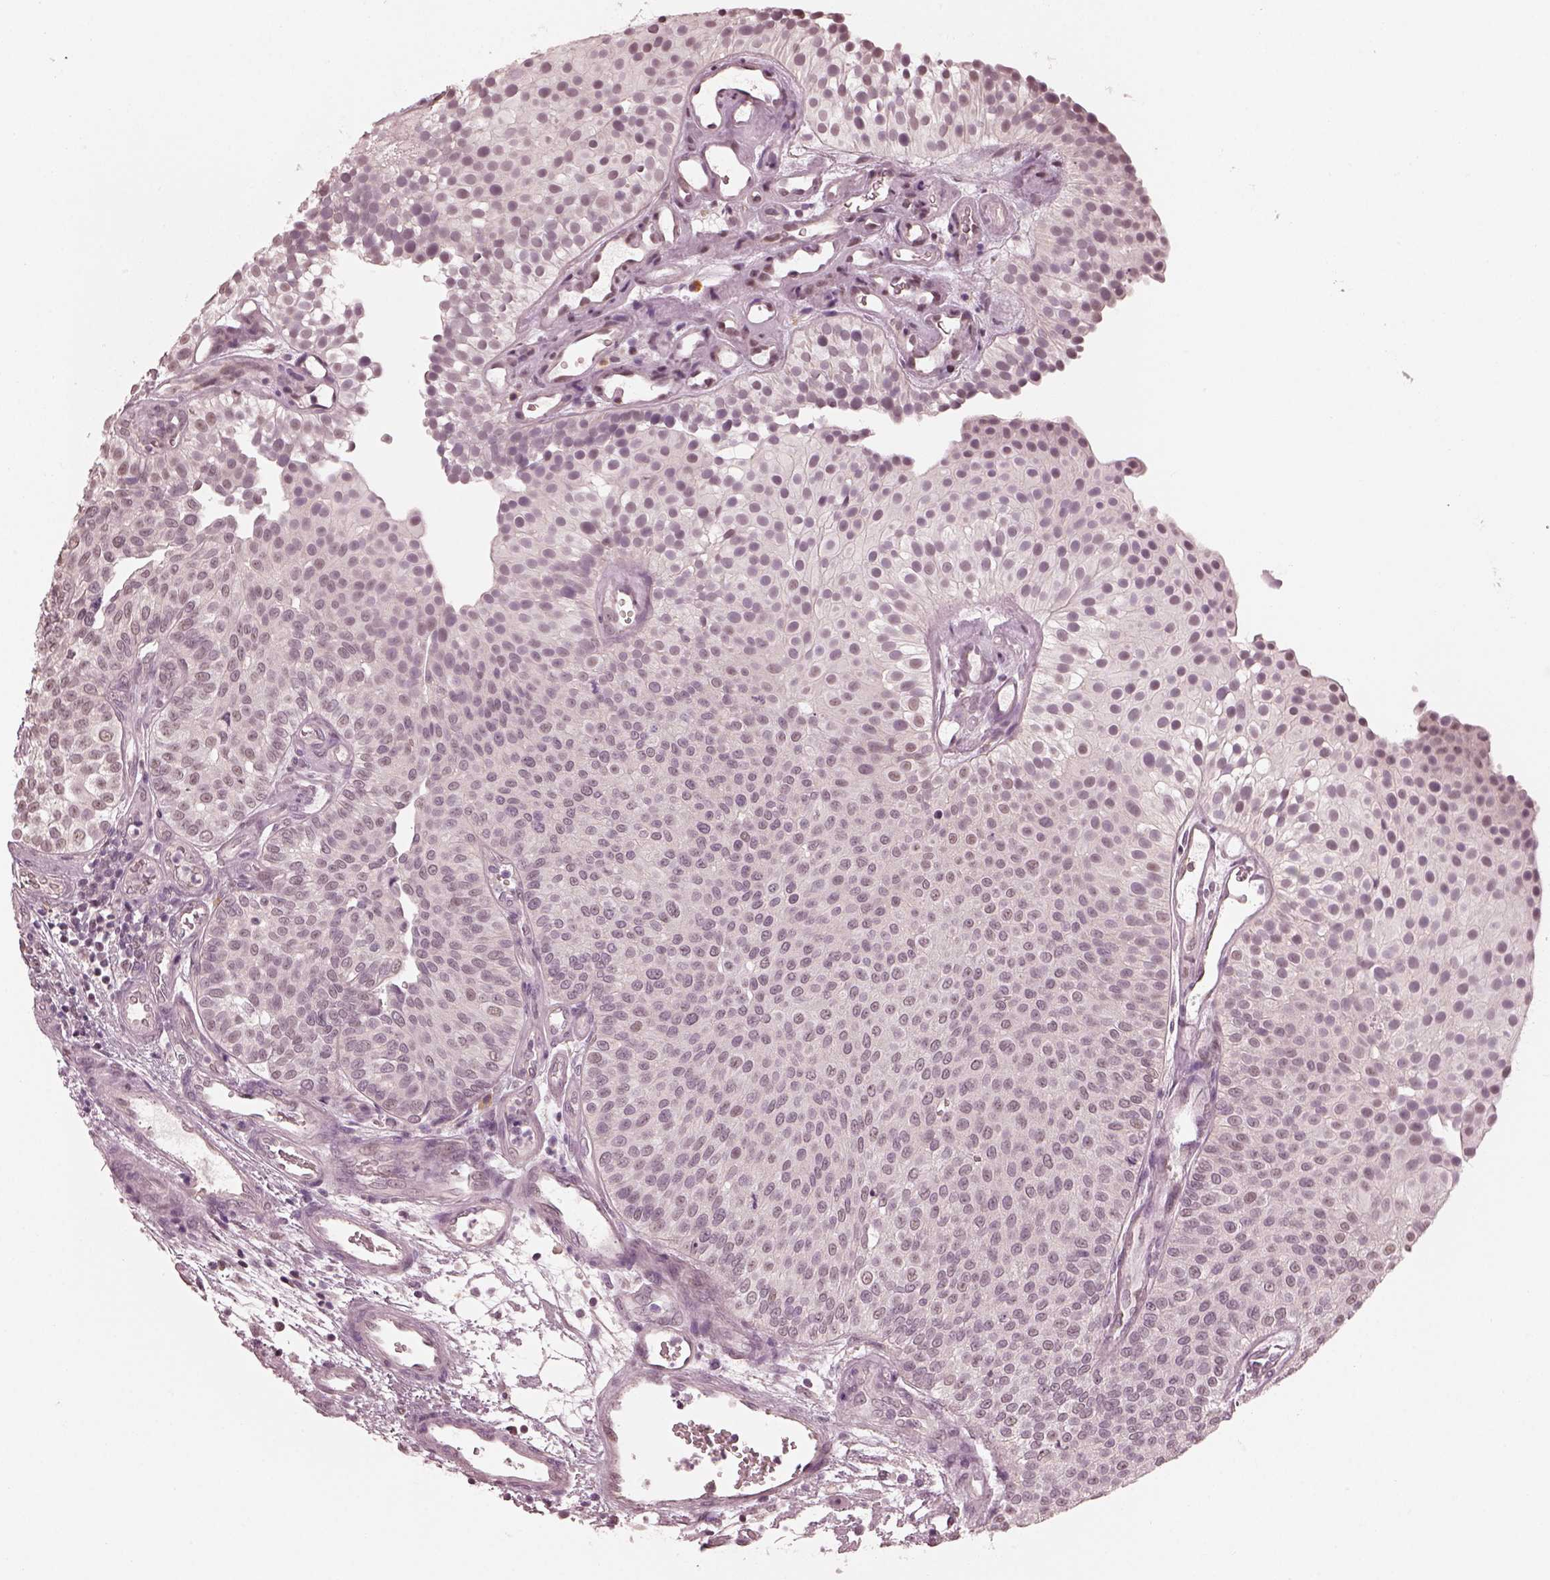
{"staining": {"intensity": "negative", "quantity": "none", "location": "none"}, "tissue": "urothelial cancer", "cell_type": "Tumor cells", "image_type": "cancer", "snomed": [{"axis": "morphology", "description": "Urothelial carcinoma, Low grade"}, {"axis": "topography", "description": "Urinary bladder"}], "caption": "There is no significant positivity in tumor cells of low-grade urothelial carcinoma.", "gene": "RPGRIP1", "patient": {"sex": "female", "age": 87}}